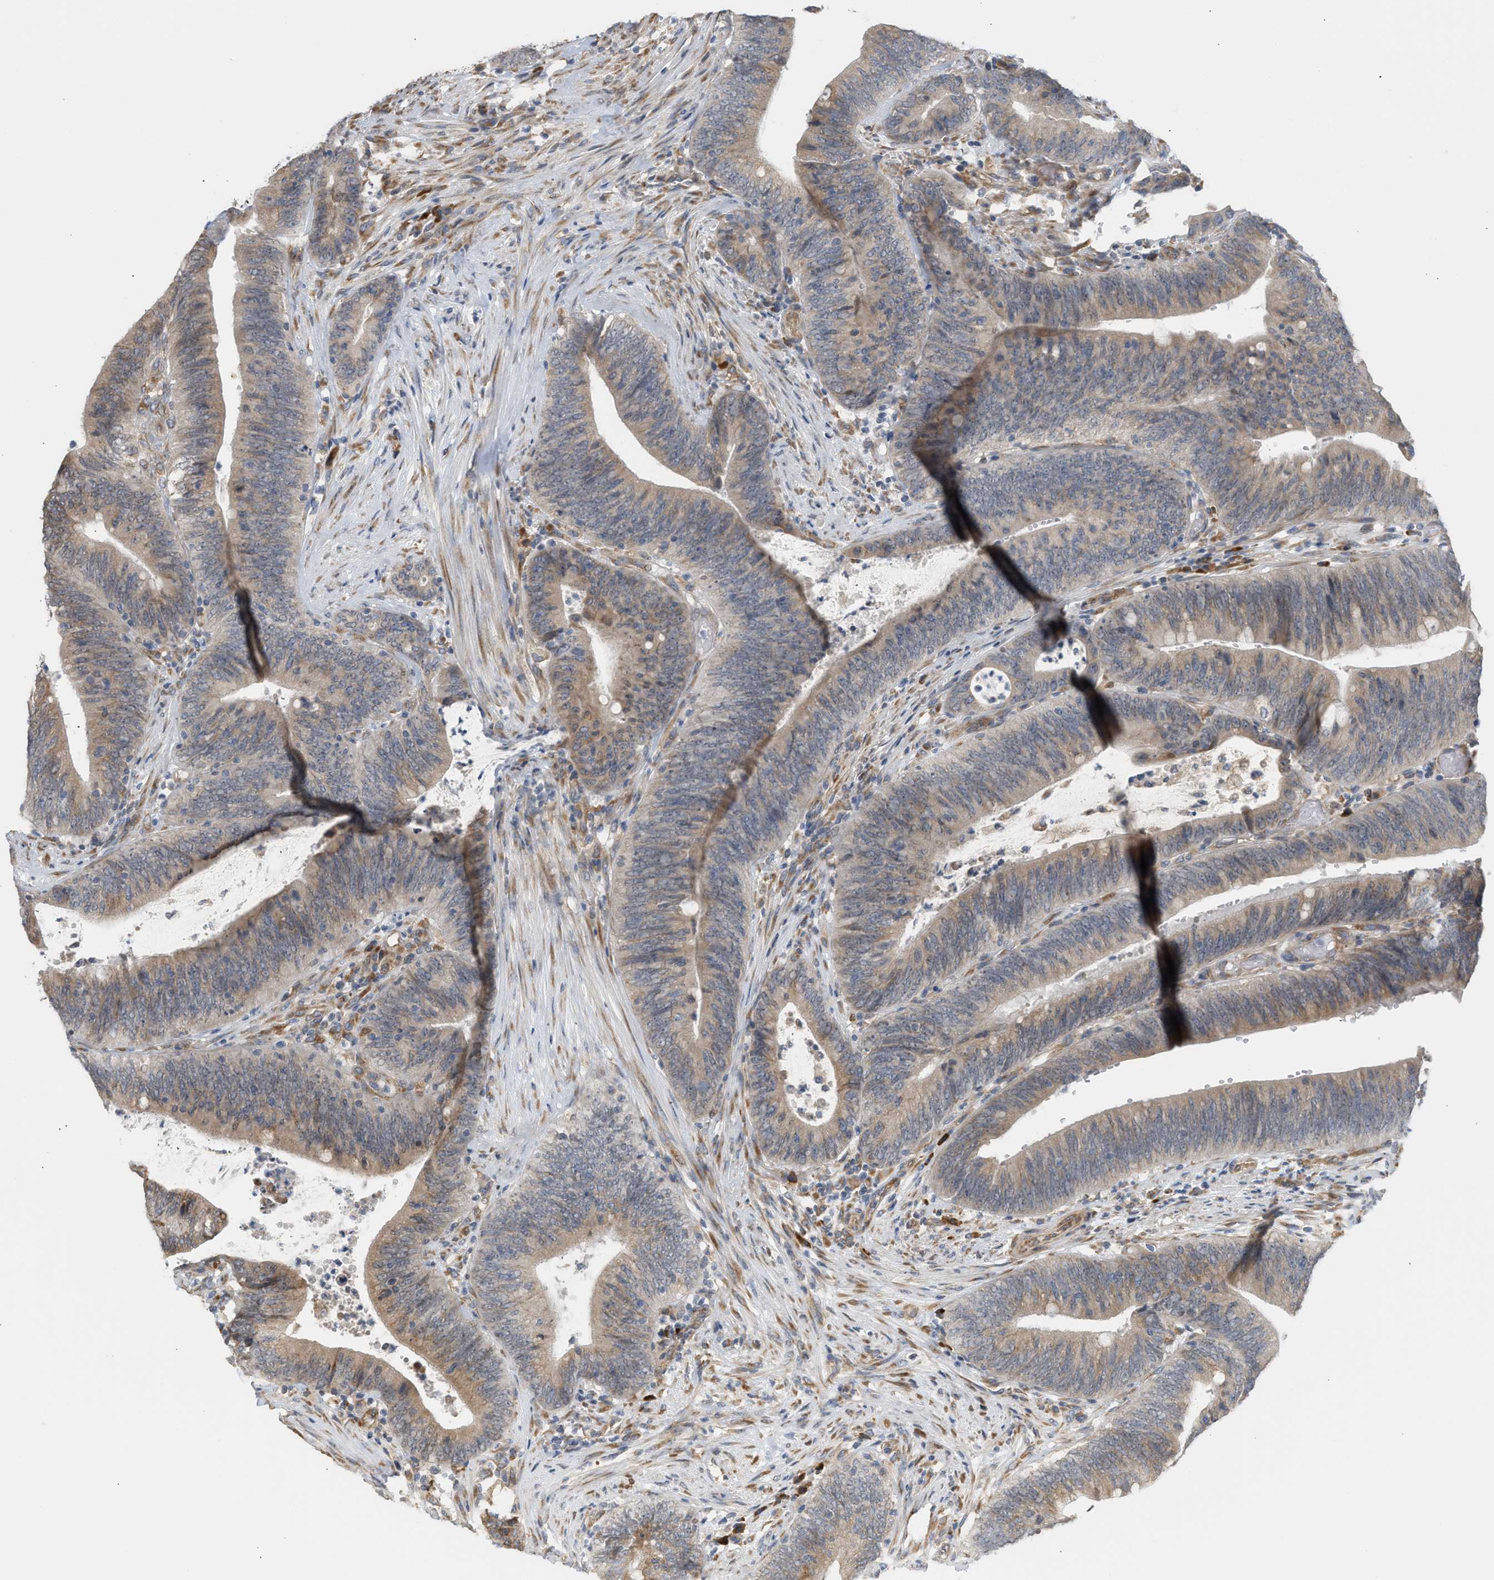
{"staining": {"intensity": "weak", "quantity": ">75%", "location": "cytoplasmic/membranous"}, "tissue": "colorectal cancer", "cell_type": "Tumor cells", "image_type": "cancer", "snomed": [{"axis": "morphology", "description": "Normal tissue, NOS"}, {"axis": "morphology", "description": "Adenocarcinoma, NOS"}, {"axis": "topography", "description": "Rectum"}], "caption": "This photomicrograph exhibits immunohistochemistry staining of human colorectal cancer, with low weak cytoplasmic/membranous positivity in about >75% of tumor cells.", "gene": "SVOP", "patient": {"sex": "female", "age": 66}}